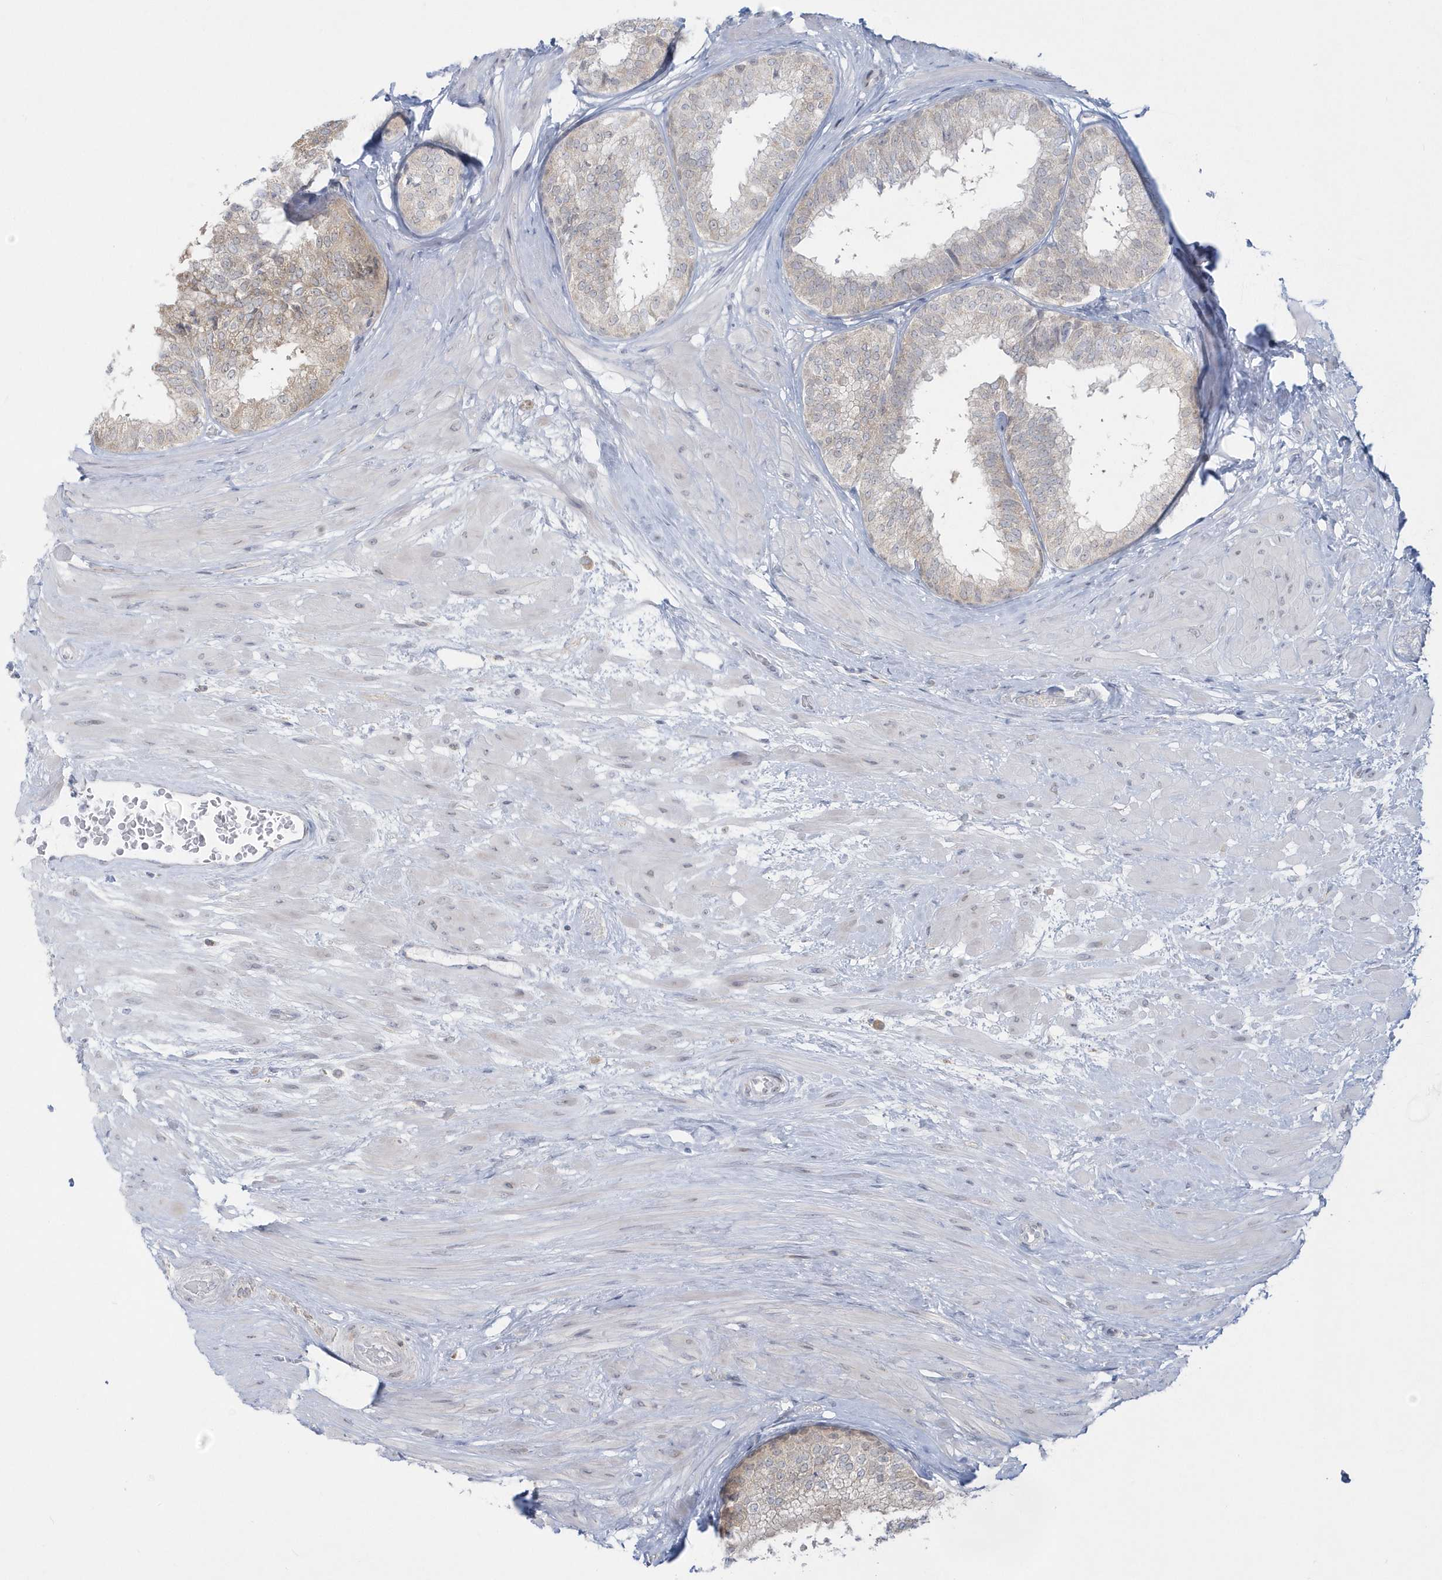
{"staining": {"intensity": "weak", "quantity": "<25%", "location": "cytoplasmic/membranous"}, "tissue": "prostate", "cell_type": "Glandular cells", "image_type": "normal", "snomed": [{"axis": "morphology", "description": "Normal tissue, NOS"}, {"axis": "topography", "description": "Prostate"}], "caption": "Glandular cells show no significant expression in unremarkable prostate. (DAB (3,3'-diaminobenzidine) IHC visualized using brightfield microscopy, high magnification).", "gene": "PCBD1", "patient": {"sex": "male", "age": 48}}